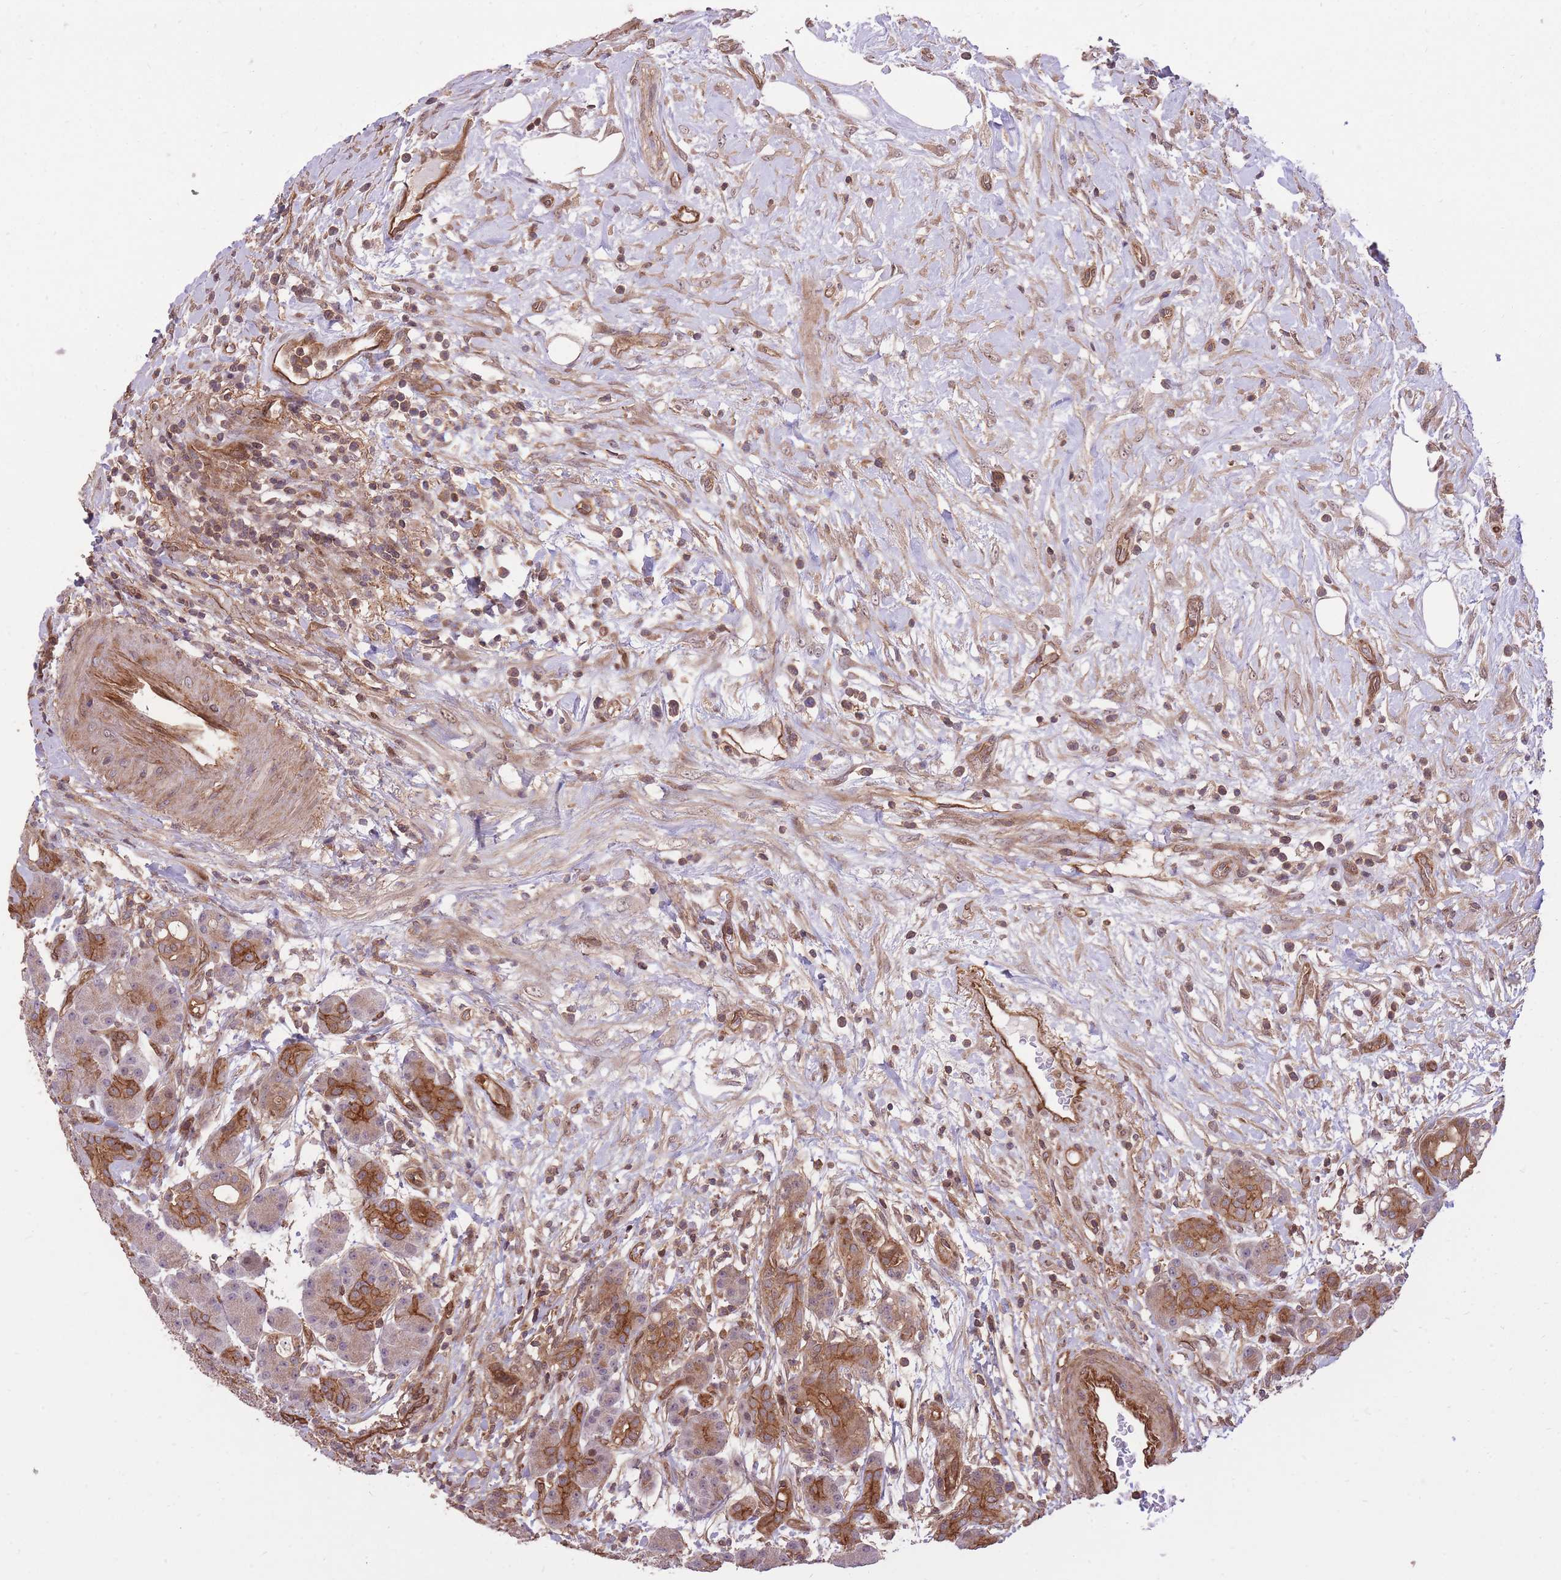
{"staining": {"intensity": "strong", "quantity": "25%-75%", "location": "cytoplasmic/membranous"}, "tissue": "pancreas", "cell_type": "Exocrine glandular cells", "image_type": "normal", "snomed": [{"axis": "morphology", "description": "Normal tissue, NOS"}, {"axis": "topography", "description": "Pancreas"}], "caption": "About 25%-75% of exocrine glandular cells in unremarkable pancreas exhibit strong cytoplasmic/membranous protein positivity as visualized by brown immunohistochemical staining.", "gene": "PLD1", "patient": {"sex": "male", "age": 63}}